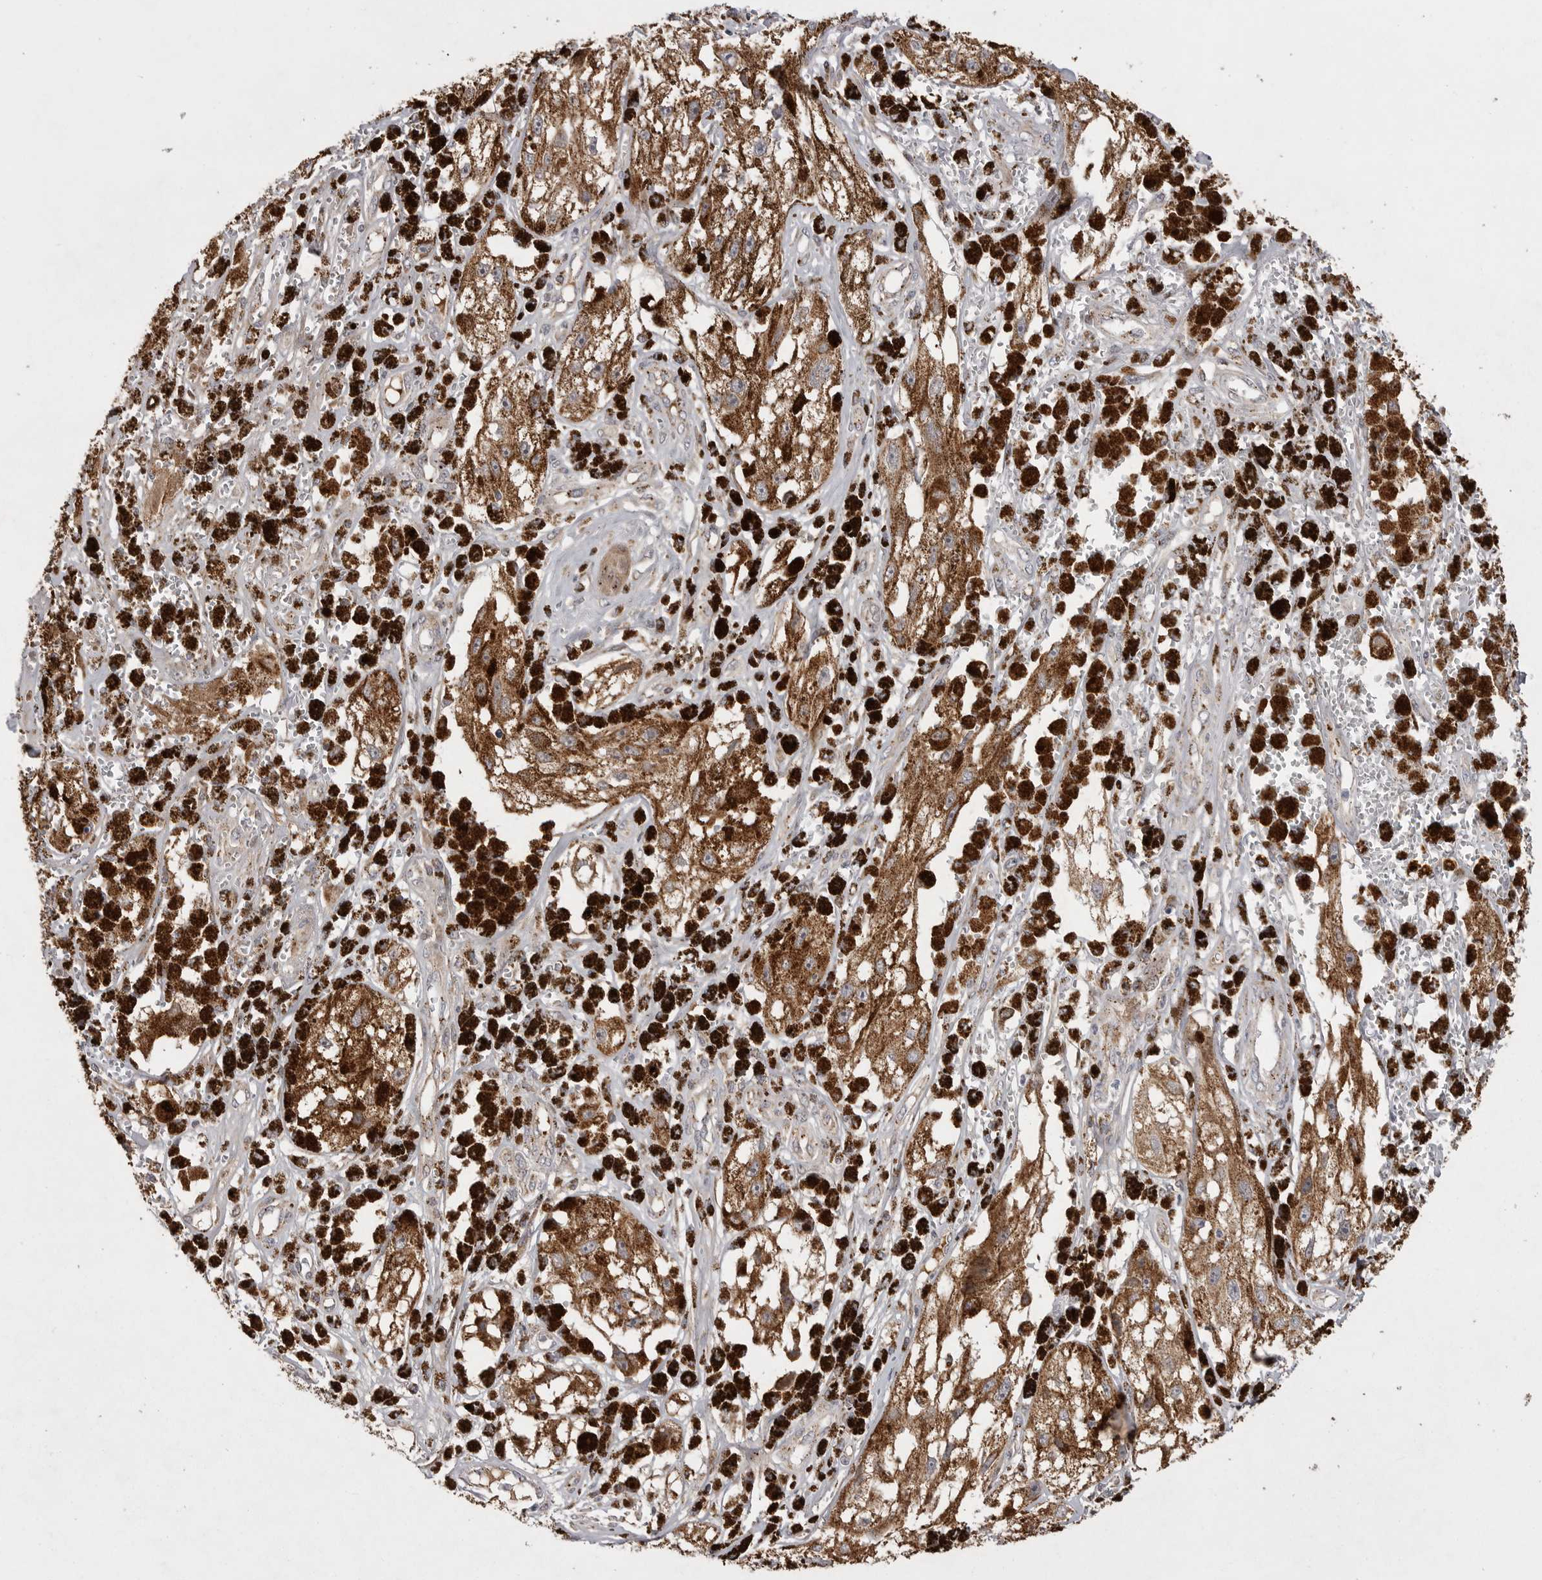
{"staining": {"intensity": "moderate", "quantity": ">75%", "location": "cytoplasmic/membranous"}, "tissue": "melanoma", "cell_type": "Tumor cells", "image_type": "cancer", "snomed": [{"axis": "morphology", "description": "Malignant melanoma, NOS"}, {"axis": "topography", "description": "Skin"}], "caption": "Tumor cells display moderate cytoplasmic/membranous positivity in about >75% of cells in malignant melanoma. (Stains: DAB in brown, nuclei in blue, Microscopy: brightfield microscopy at high magnification).", "gene": "KYAT3", "patient": {"sex": "male", "age": 88}}